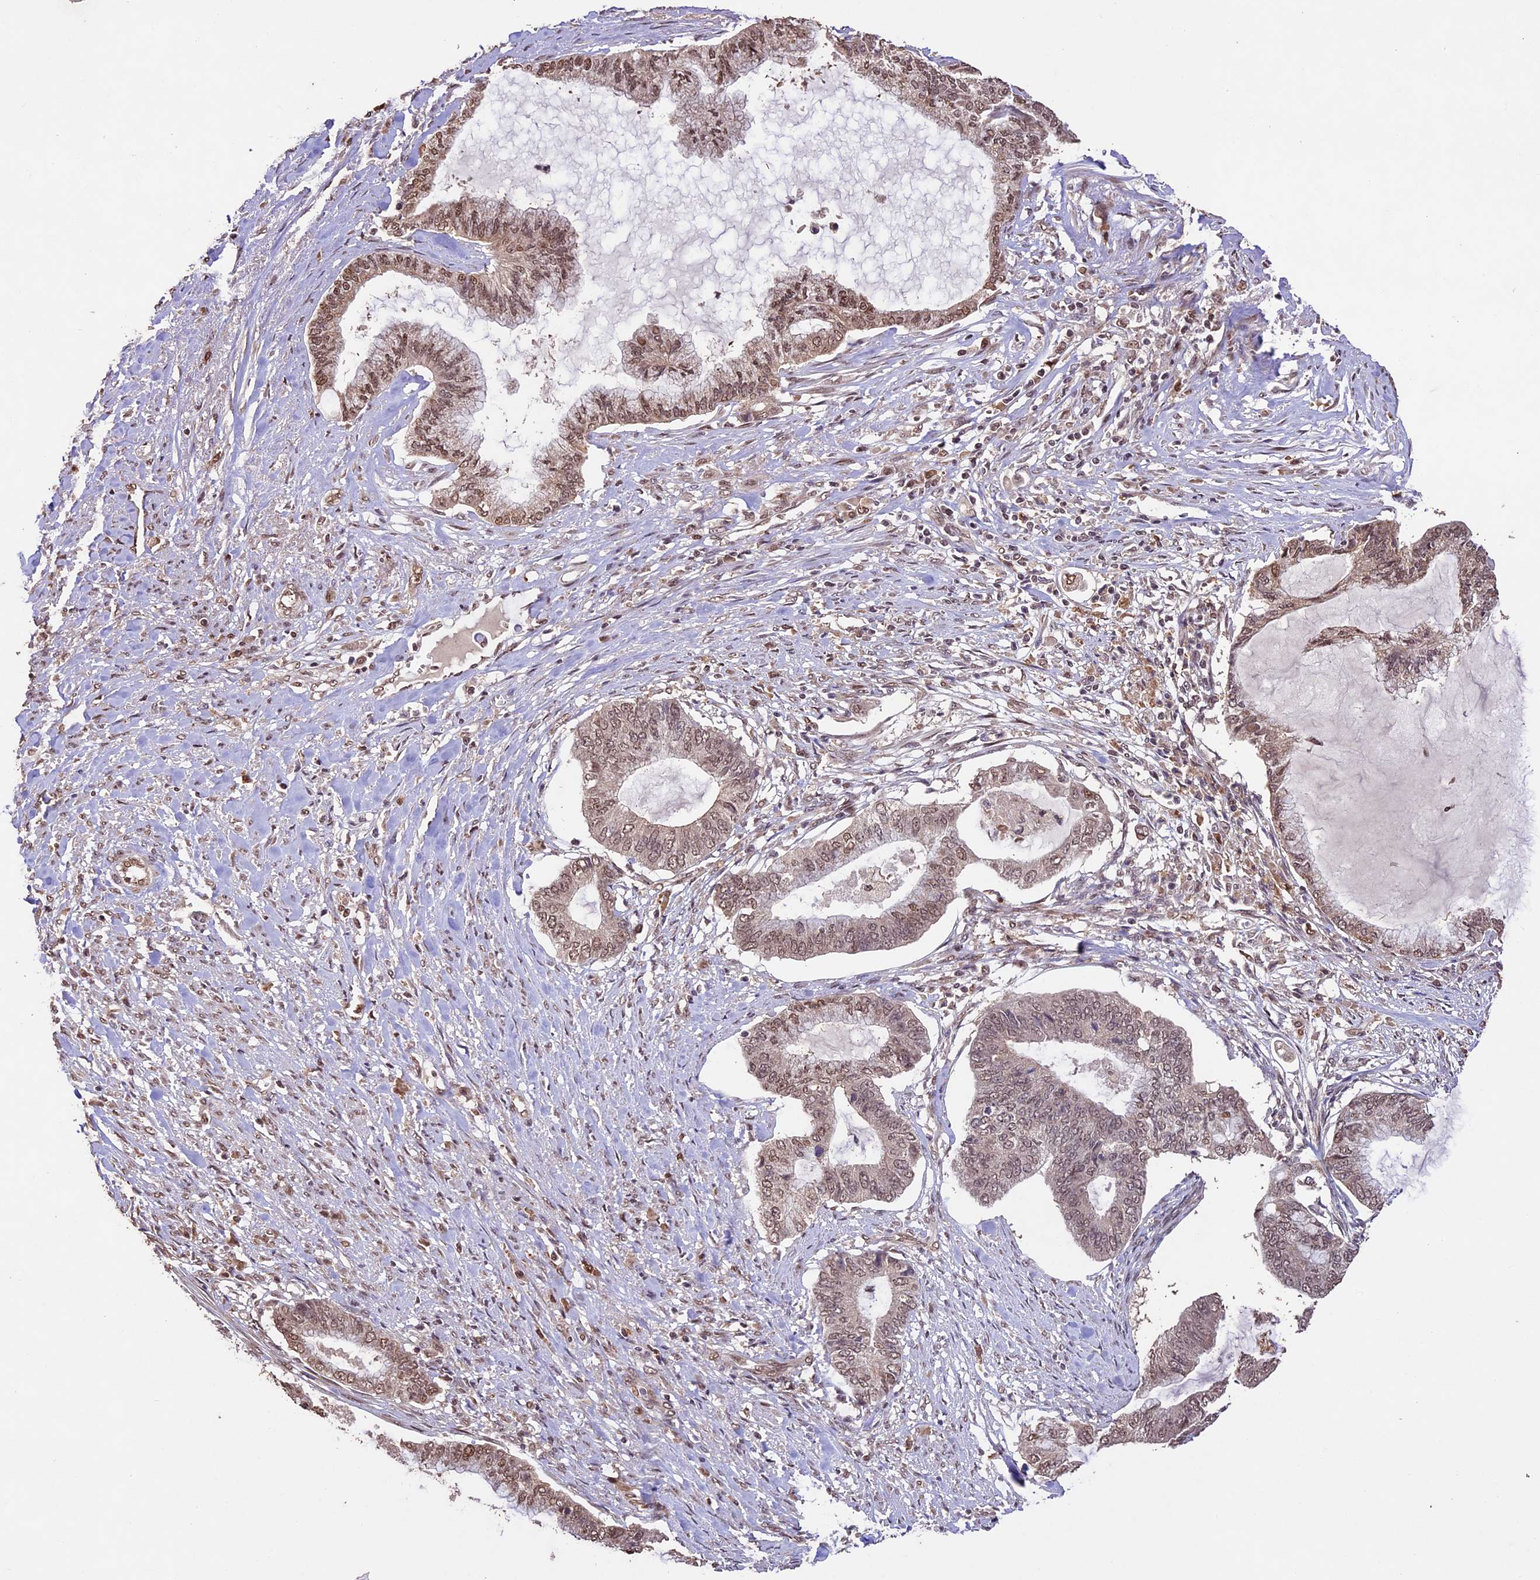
{"staining": {"intensity": "moderate", "quantity": ">75%", "location": "nuclear"}, "tissue": "endometrial cancer", "cell_type": "Tumor cells", "image_type": "cancer", "snomed": [{"axis": "morphology", "description": "Adenocarcinoma, NOS"}, {"axis": "topography", "description": "Endometrium"}], "caption": "Immunohistochemistry (IHC) histopathology image of human endometrial cancer stained for a protein (brown), which demonstrates medium levels of moderate nuclear staining in about >75% of tumor cells.", "gene": "CDKN2AIP", "patient": {"sex": "female", "age": 86}}